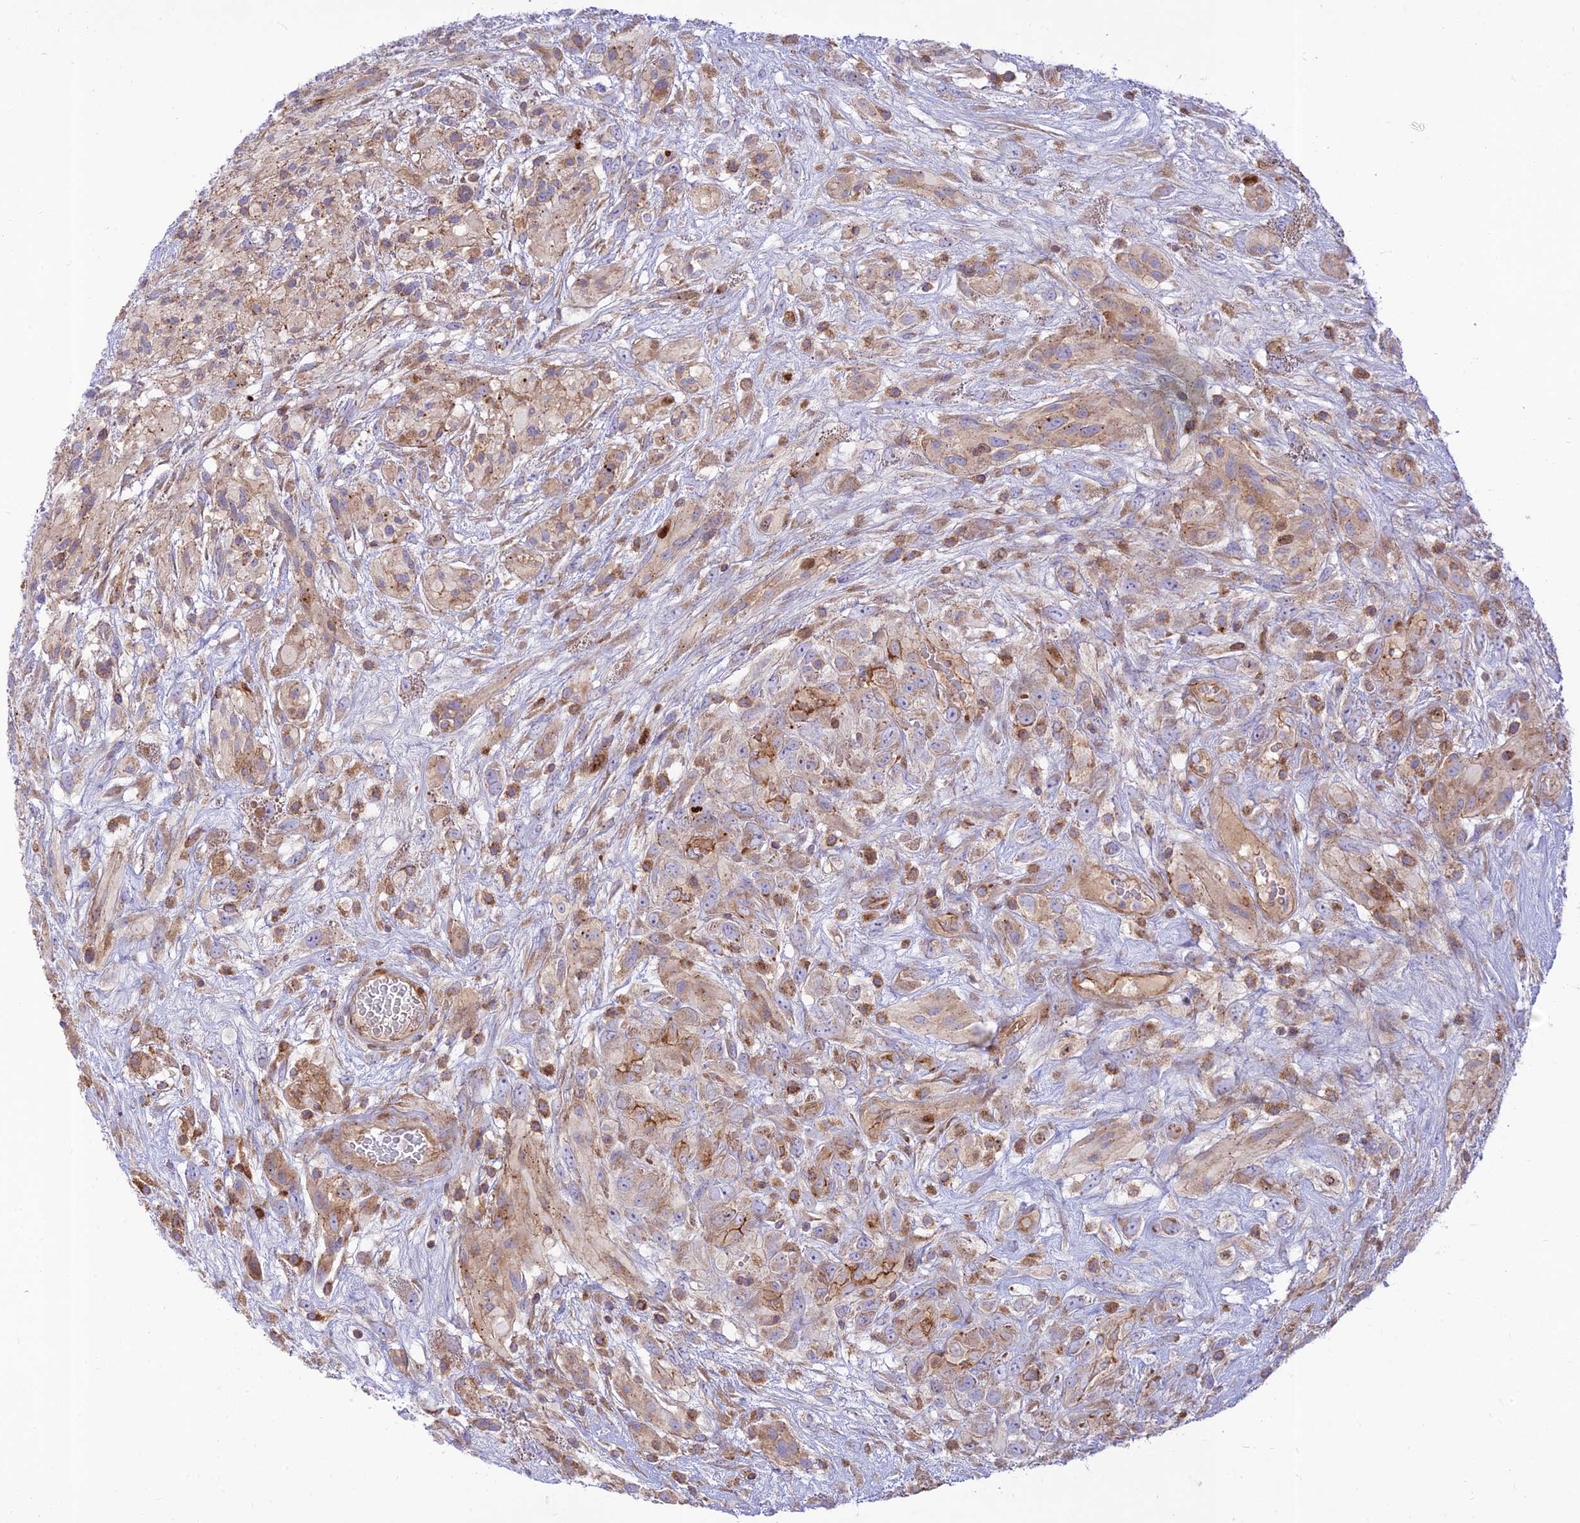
{"staining": {"intensity": "moderate", "quantity": "25%-75%", "location": "cytoplasmic/membranous"}, "tissue": "glioma", "cell_type": "Tumor cells", "image_type": "cancer", "snomed": [{"axis": "morphology", "description": "Glioma, malignant, High grade"}, {"axis": "topography", "description": "Brain"}], "caption": "Moderate cytoplasmic/membranous expression is present in about 25%-75% of tumor cells in malignant high-grade glioma.", "gene": "PIMREG", "patient": {"sex": "male", "age": 61}}